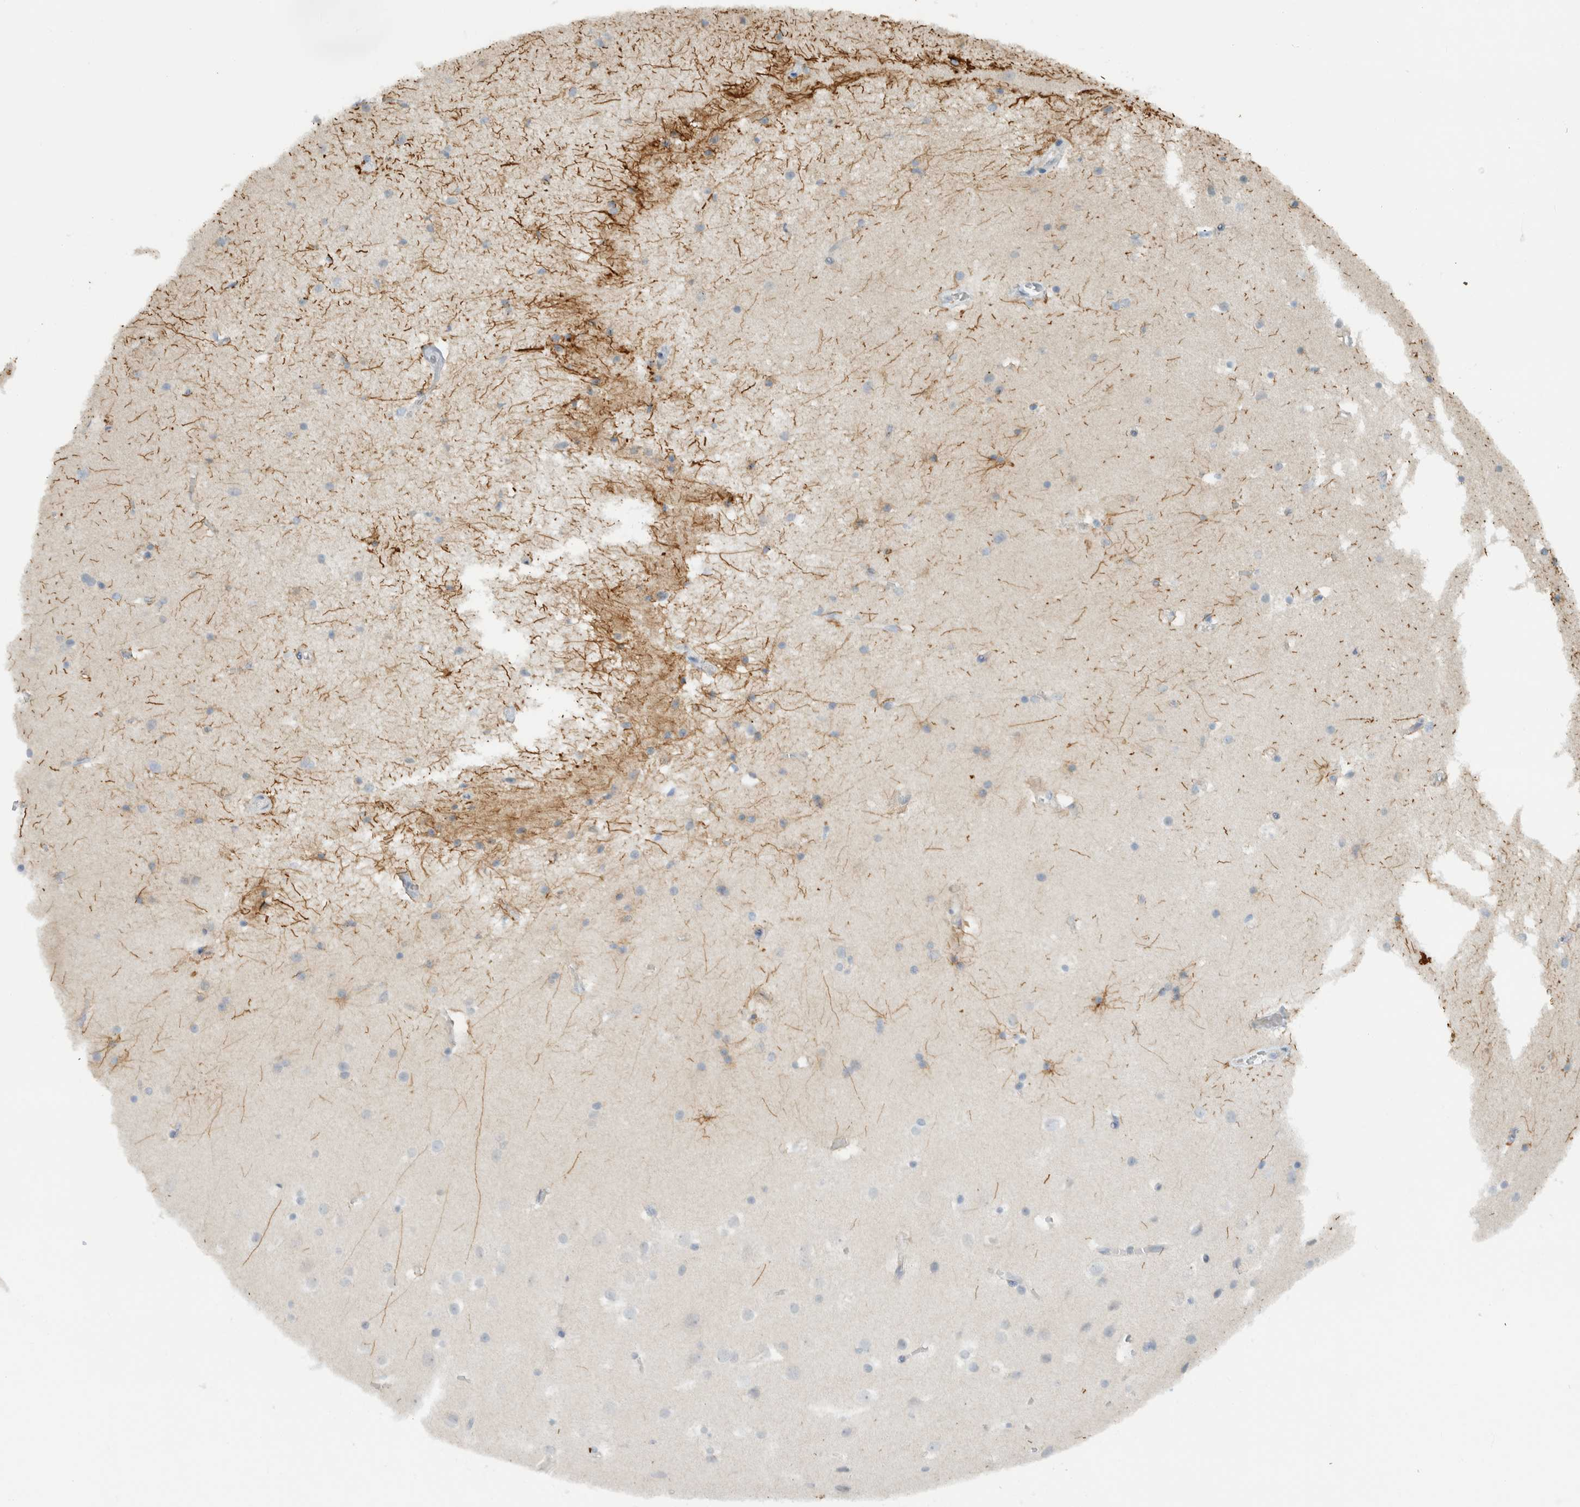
{"staining": {"intensity": "negative", "quantity": "none", "location": "none"}, "tissue": "cerebral cortex", "cell_type": "Endothelial cells", "image_type": "normal", "snomed": [{"axis": "morphology", "description": "Normal tissue, NOS"}, {"axis": "topography", "description": "Cerebral cortex"}], "caption": "Endothelial cells show no significant positivity in benign cerebral cortex. (Stains: DAB immunohistochemistry (IHC) with hematoxylin counter stain, Microscopy: brightfield microscopy at high magnification).", "gene": "ERCC6L2", "patient": {"sex": "male", "age": 54}}